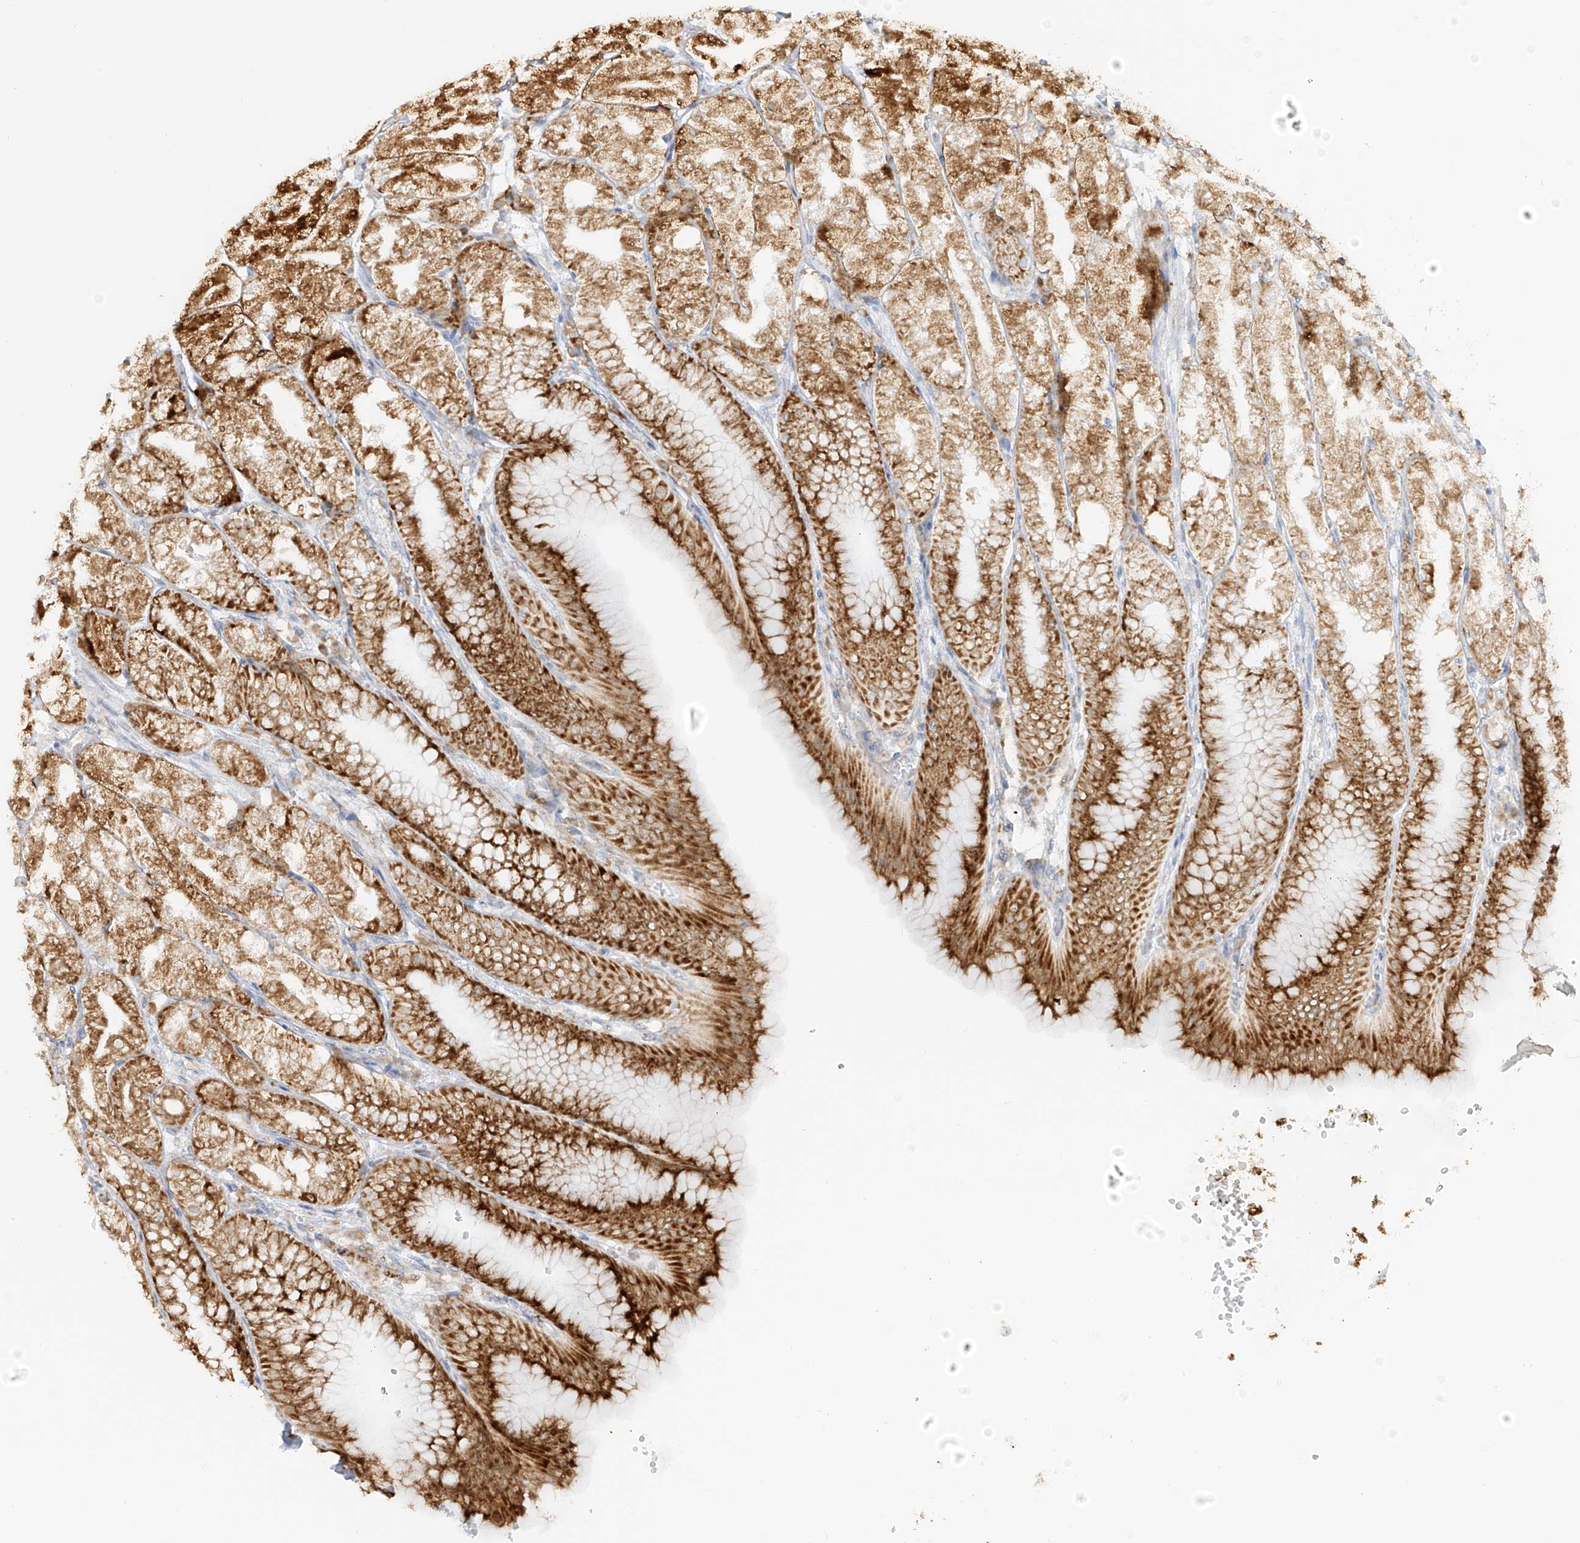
{"staining": {"intensity": "strong", "quantity": ">75%", "location": "cytoplasmic/membranous"}, "tissue": "stomach", "cell_type": "Glandular cells", "image_type": "normal", "snomed": [{"axis": "morphology", "description": "Normal tissue, NOS"}, {"axis": "topography", "description": "Stomach, lower"}], "caption": "A histopathology image showing strong cytoplasmic/membranous expression in about >75% of glandular cells in unremarkable stomach, as visualized by brown immunohistochemical staining.", "gene": "LRRC59", "patient": {"sex": "male", "age": 71}}